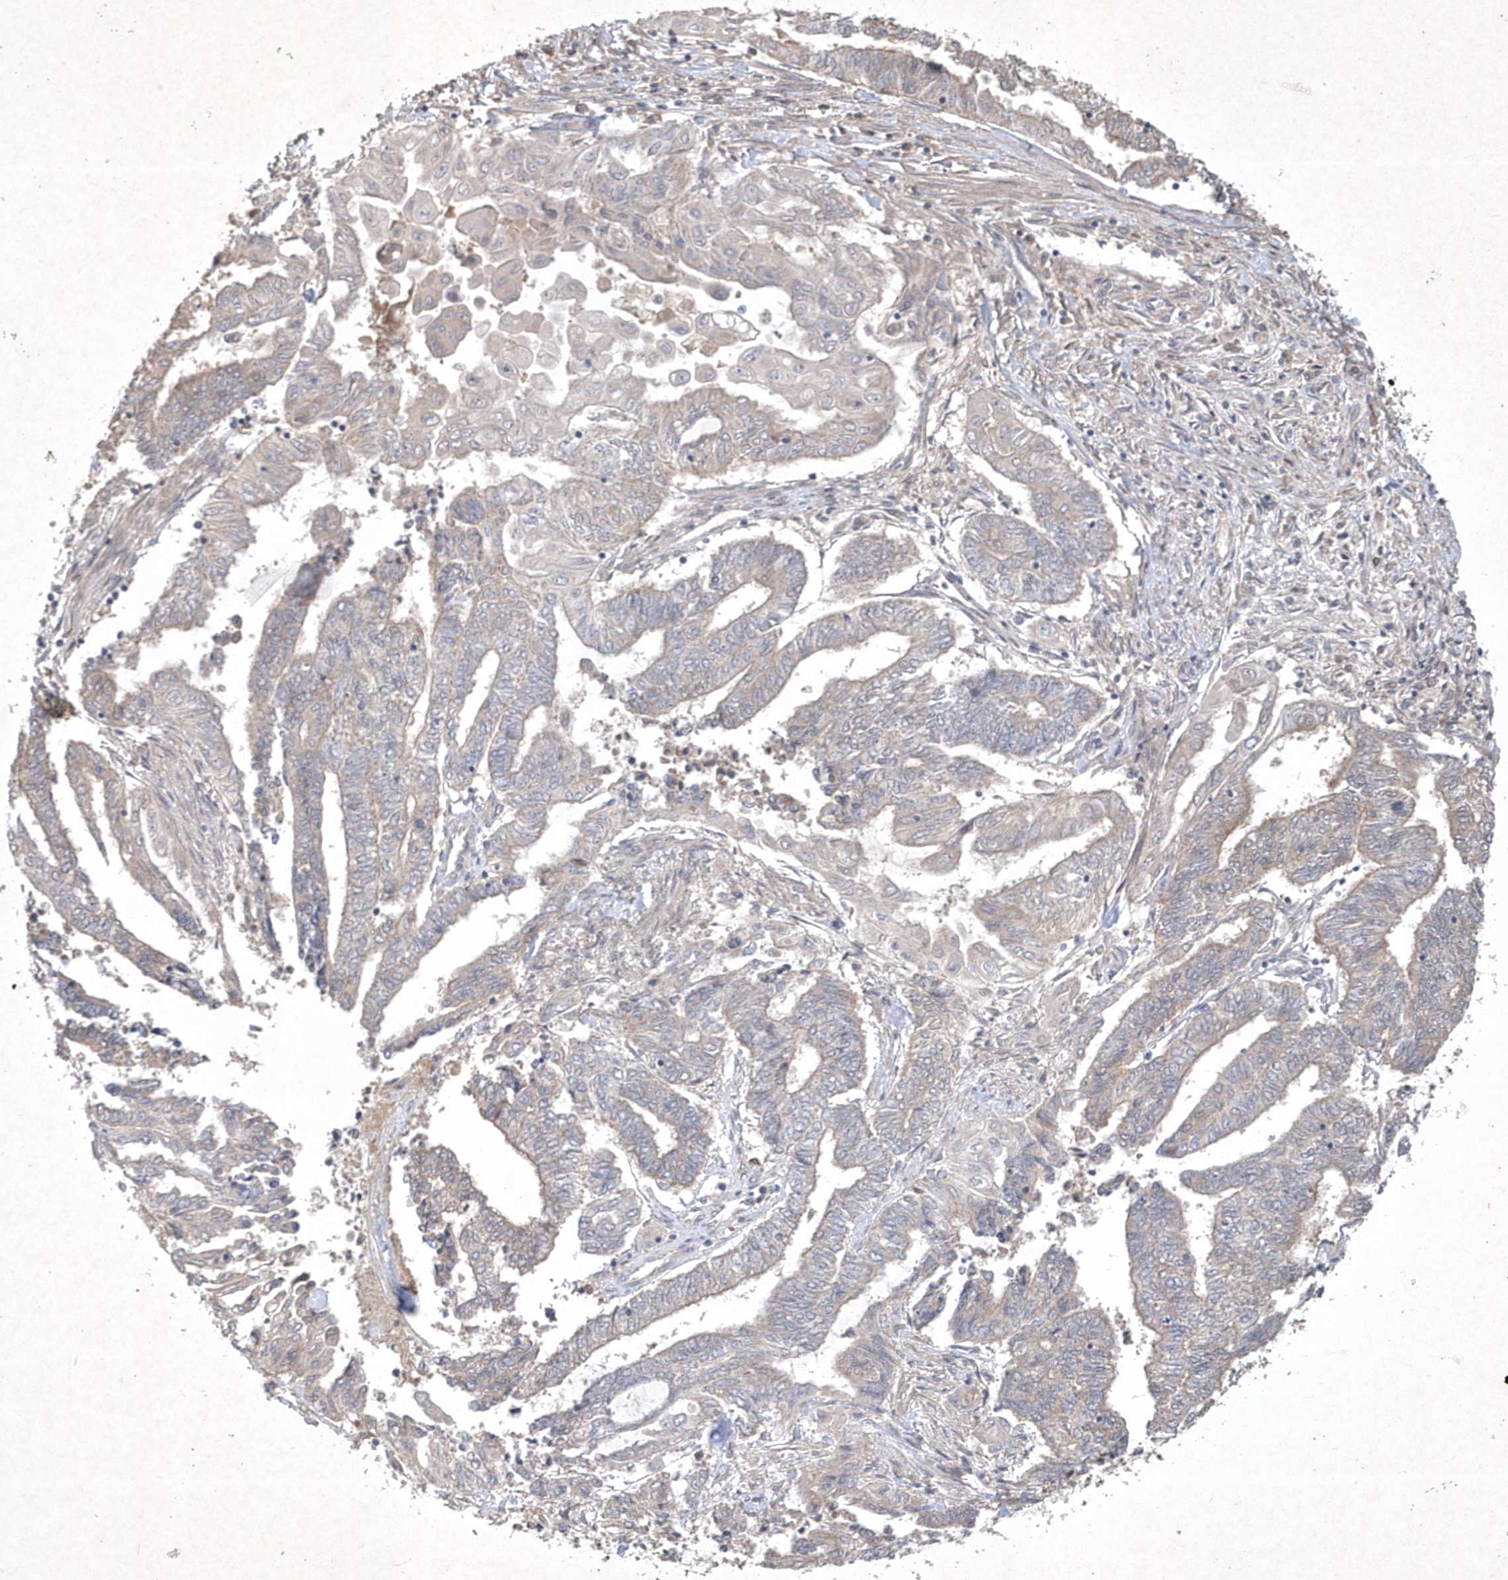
{"staining": {"intensity": "negative", "quantity": "none", "location": "none"}, "tissue": "endometrial cancer", "cell_type": "Tumor cells", "image_type": "cancer", "snomed": [{"axis": "morphology", "description": "Adenocarcinoma, NOS"}, {"axis": "topography", "description": "Uterus"}, {"axis": "topography", "description": "Endometrium"}], "caption": "IHC micrograph of neoplastic tissue: human adenocarcinoma (endometrial) stained with DAB (3,3'-diaminobenzidine) demonstrates no significant protein expression in tumor cells. (Stains: DAB (3,3'-diaminobenzidine) IHC with hematoxylin counter stain, Microscopy: brightfield microscopy at high magnification).", "gene": "AKR7A2", "patient": {"sex": "female", "age": 70}}